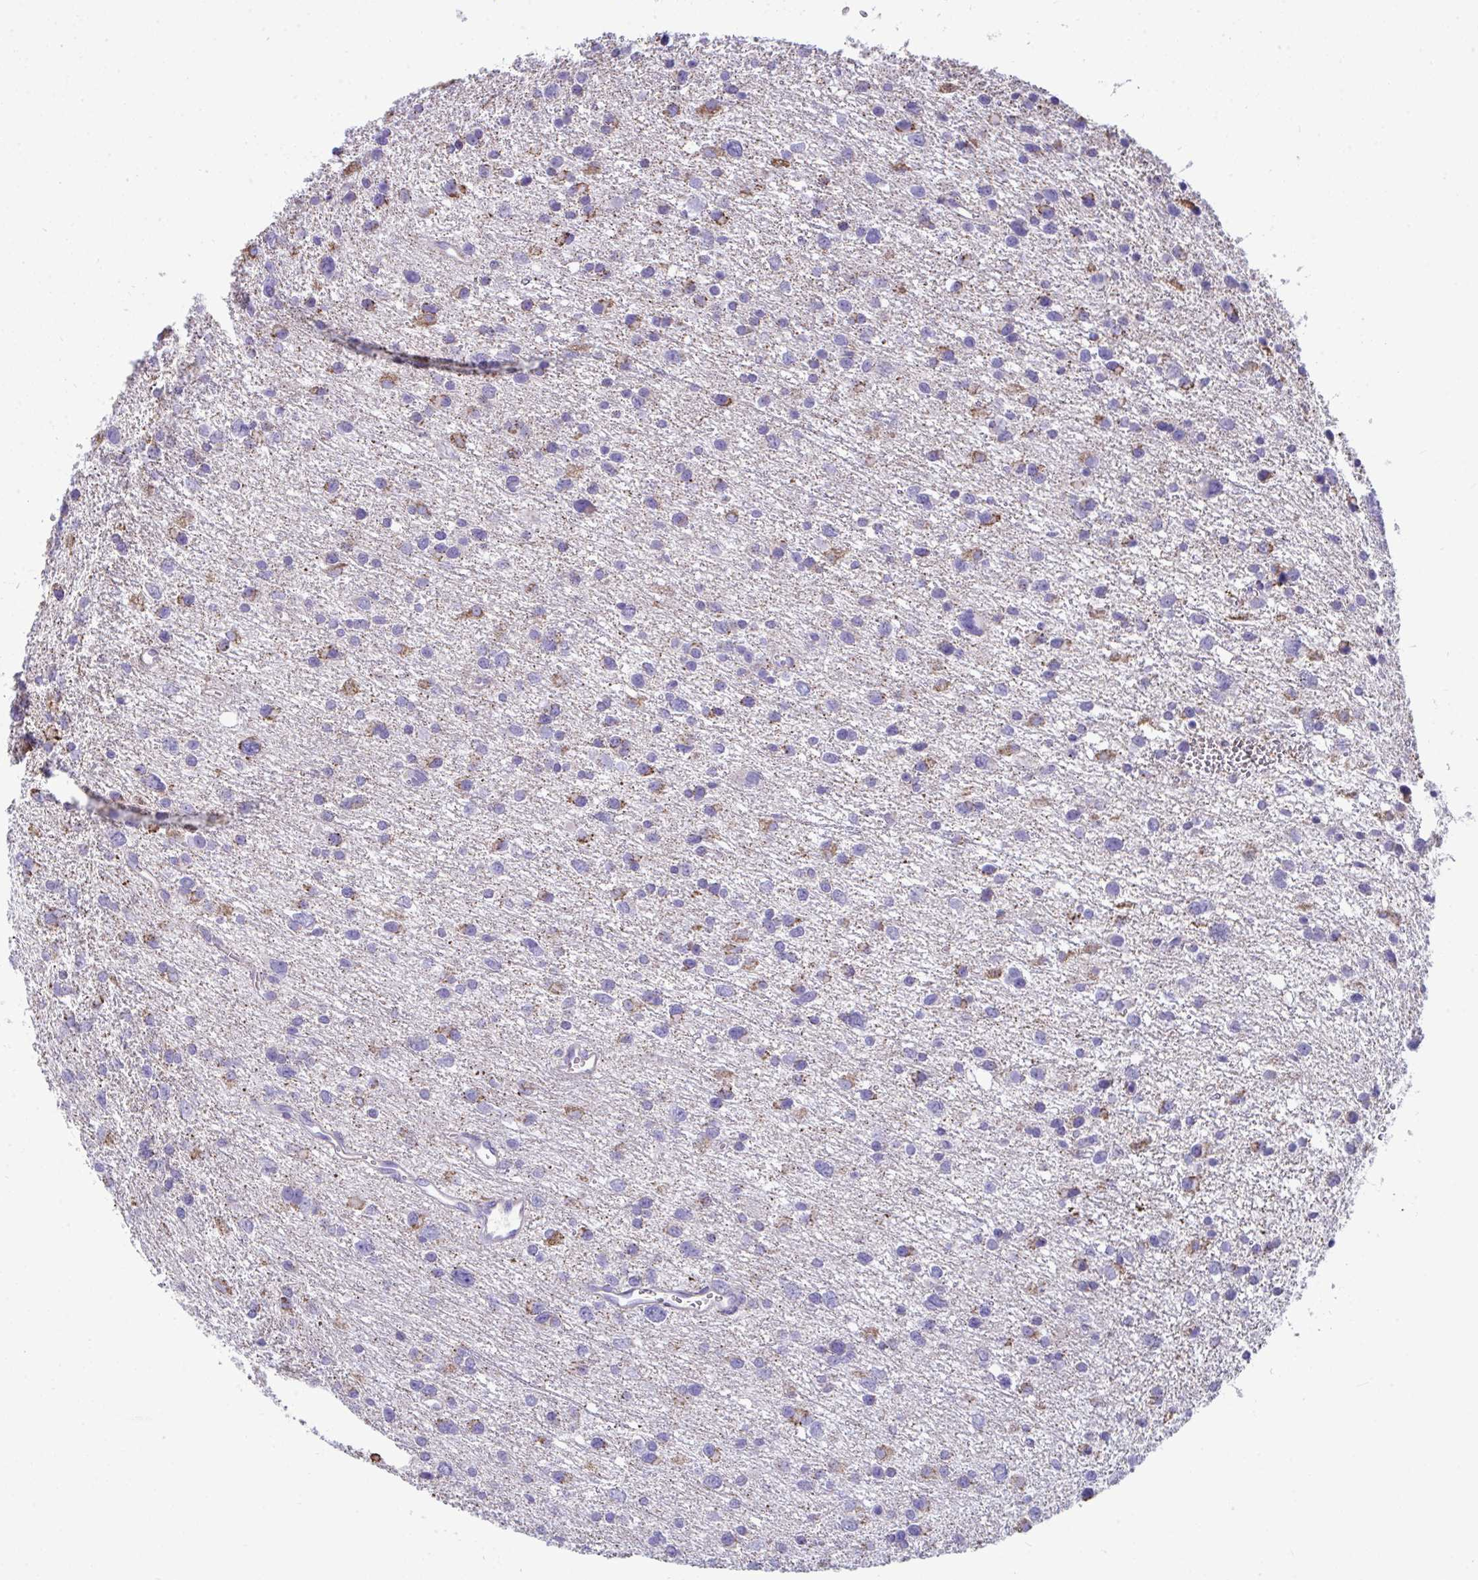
{"staining": {"intensity": "moderate", "quantity": "<25%", "location": "cytoplasmic/membranous"}, "tissue": "glioma", "cell_type": "Tumor cells", "image_type": "cancer", "snomed": [{"axis": "morphology", "description": "Glioma, malignant, Low grade"}, {"axis": "topography", "description": "Brain"}], "caption": "Glioma was stained to show a protein in brown. There is low levels of moderate cytoplasmic/membranous expression in about <25% of tumor cells.", "gene": "PLA2G12B", "patient": {"sex": "female", "age": 55}}